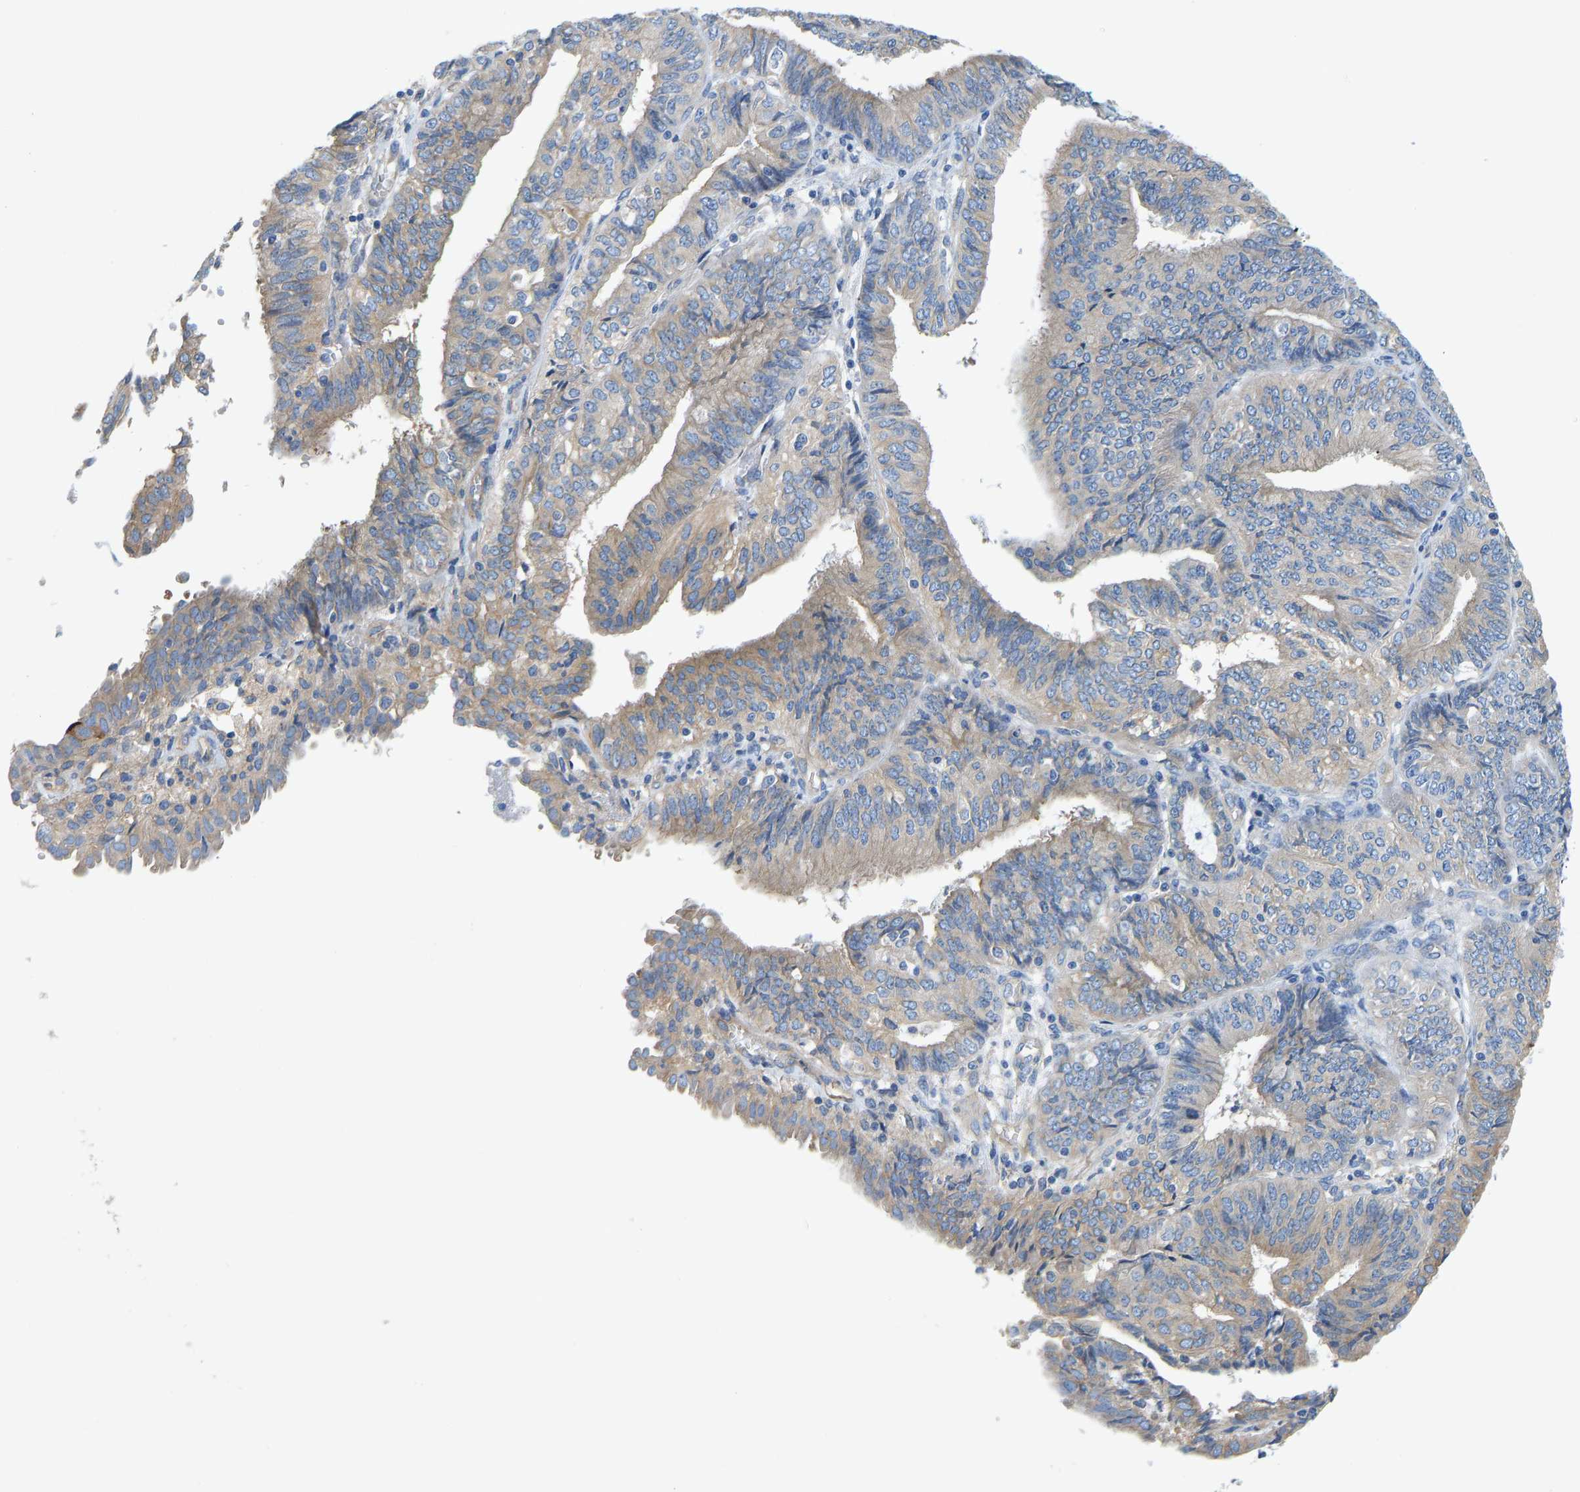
{"staining": {"intensity": "weak", "quantity": ">75%", "location": "cytoplasmic/membranous"}, "tissue": "endometrial cancer", "cell_type": "Tumor cells", "image_type": "cancer", "snomed": [{"axis": "morphology", "description": "Adenocarcinoma, NOS"}, {"axis": "topography", "description": "Endometrium"}], "caption": "Protein expression analysis of endometrial cancer reveals weak cytoplasmic/membranous positivity in about >75% of tumor cells.", "gene": "CHAD", "patient": {"sex": "female", "age": 58}}